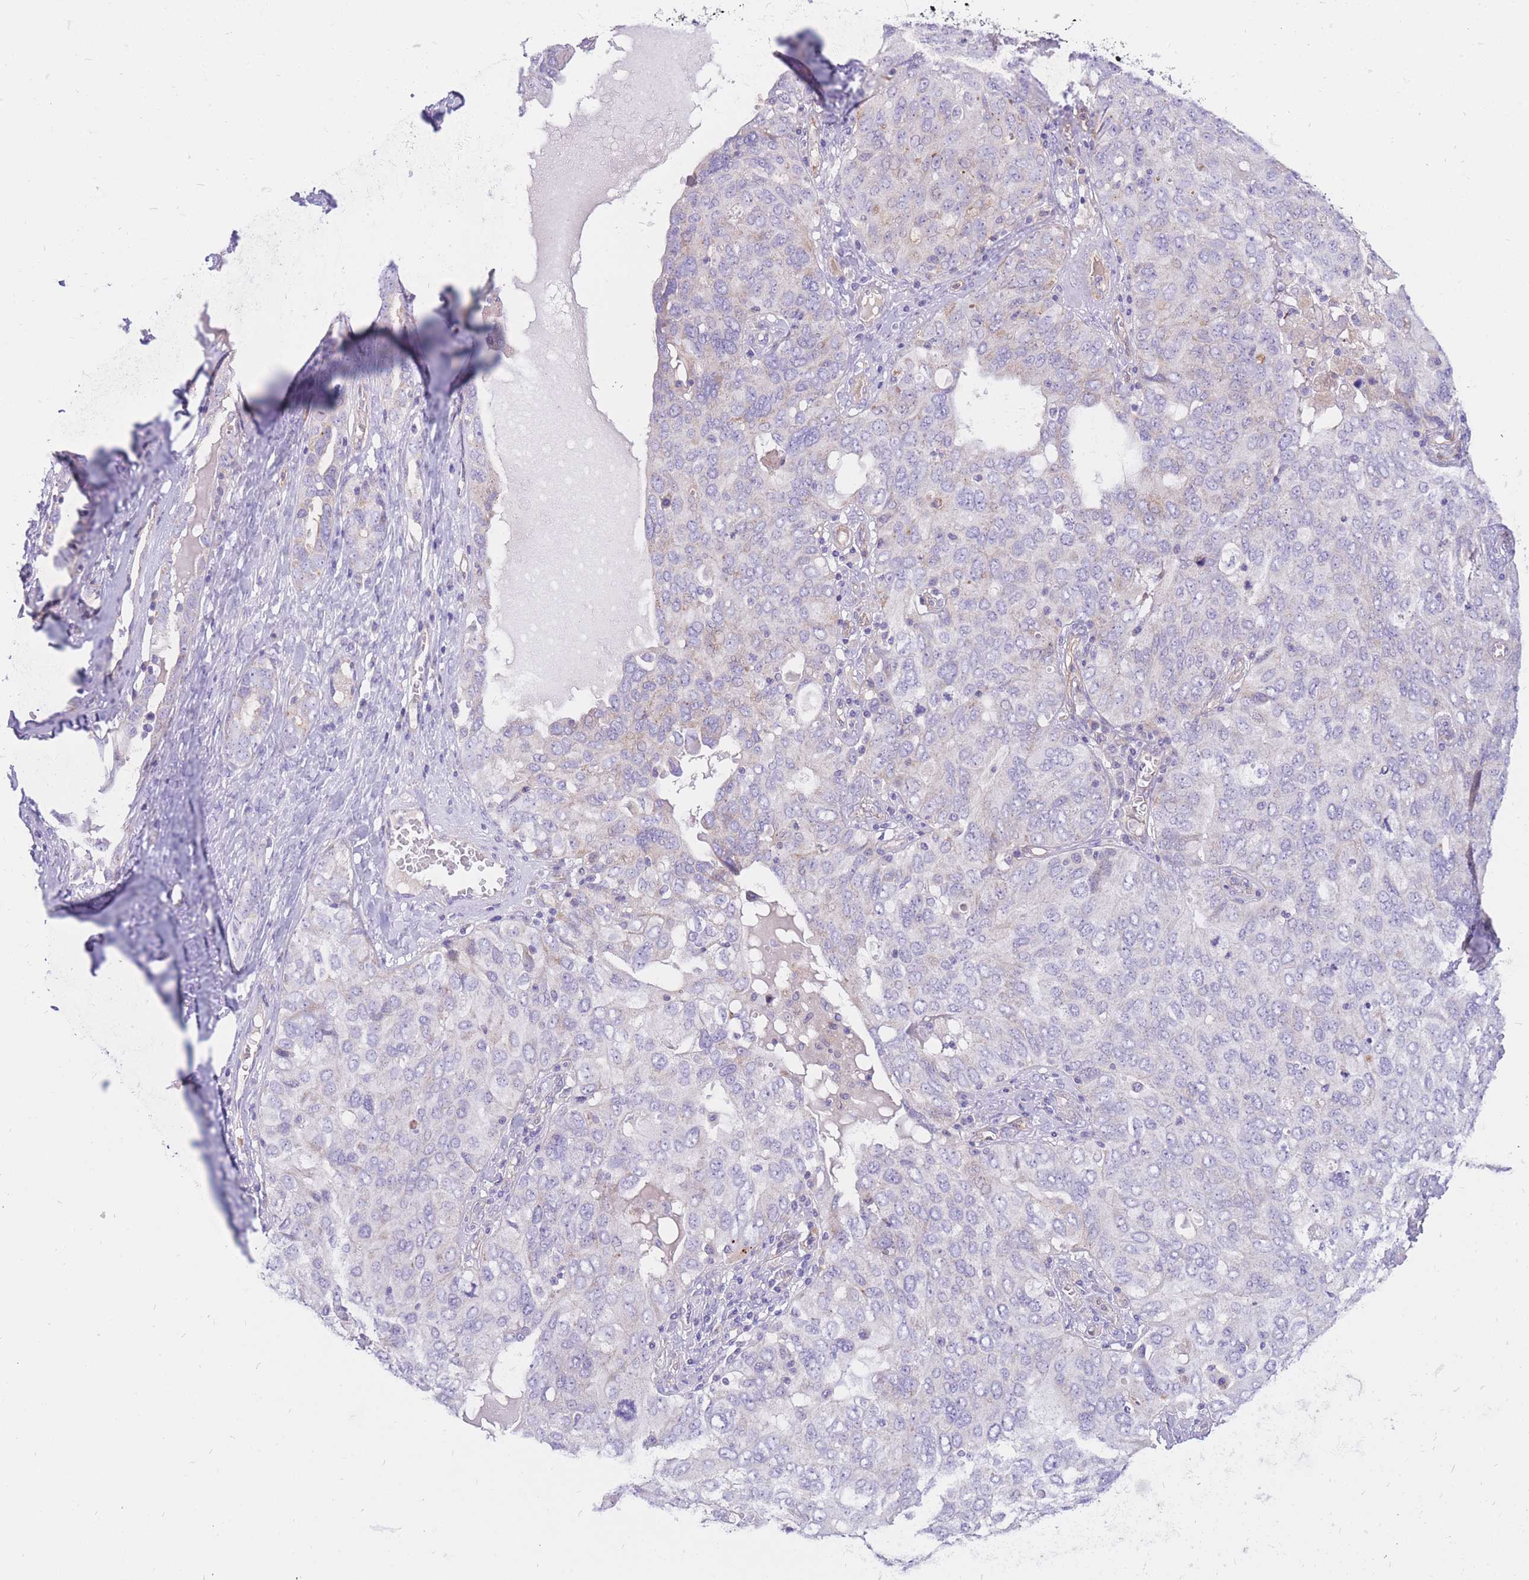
{"staining": {"intensity": "negative", "quantity": "none", "location": "none"}, "tissue": "ovarian cancer", "cell_type": "Tumor cells", "image_type": "cancer", "snomed": [{"axis": "morphology", "description": "Carcinoma, endometroid"}, {"axis": "topography", "description": "Ovary"}], "caption": "Human ovarian endometroid carcinoma stained for a protein using immunohistochemistry exhibits no expression in tumor cells.", "gene": "SULT1A1", "patient": {"sex": "female", "age": 62}}